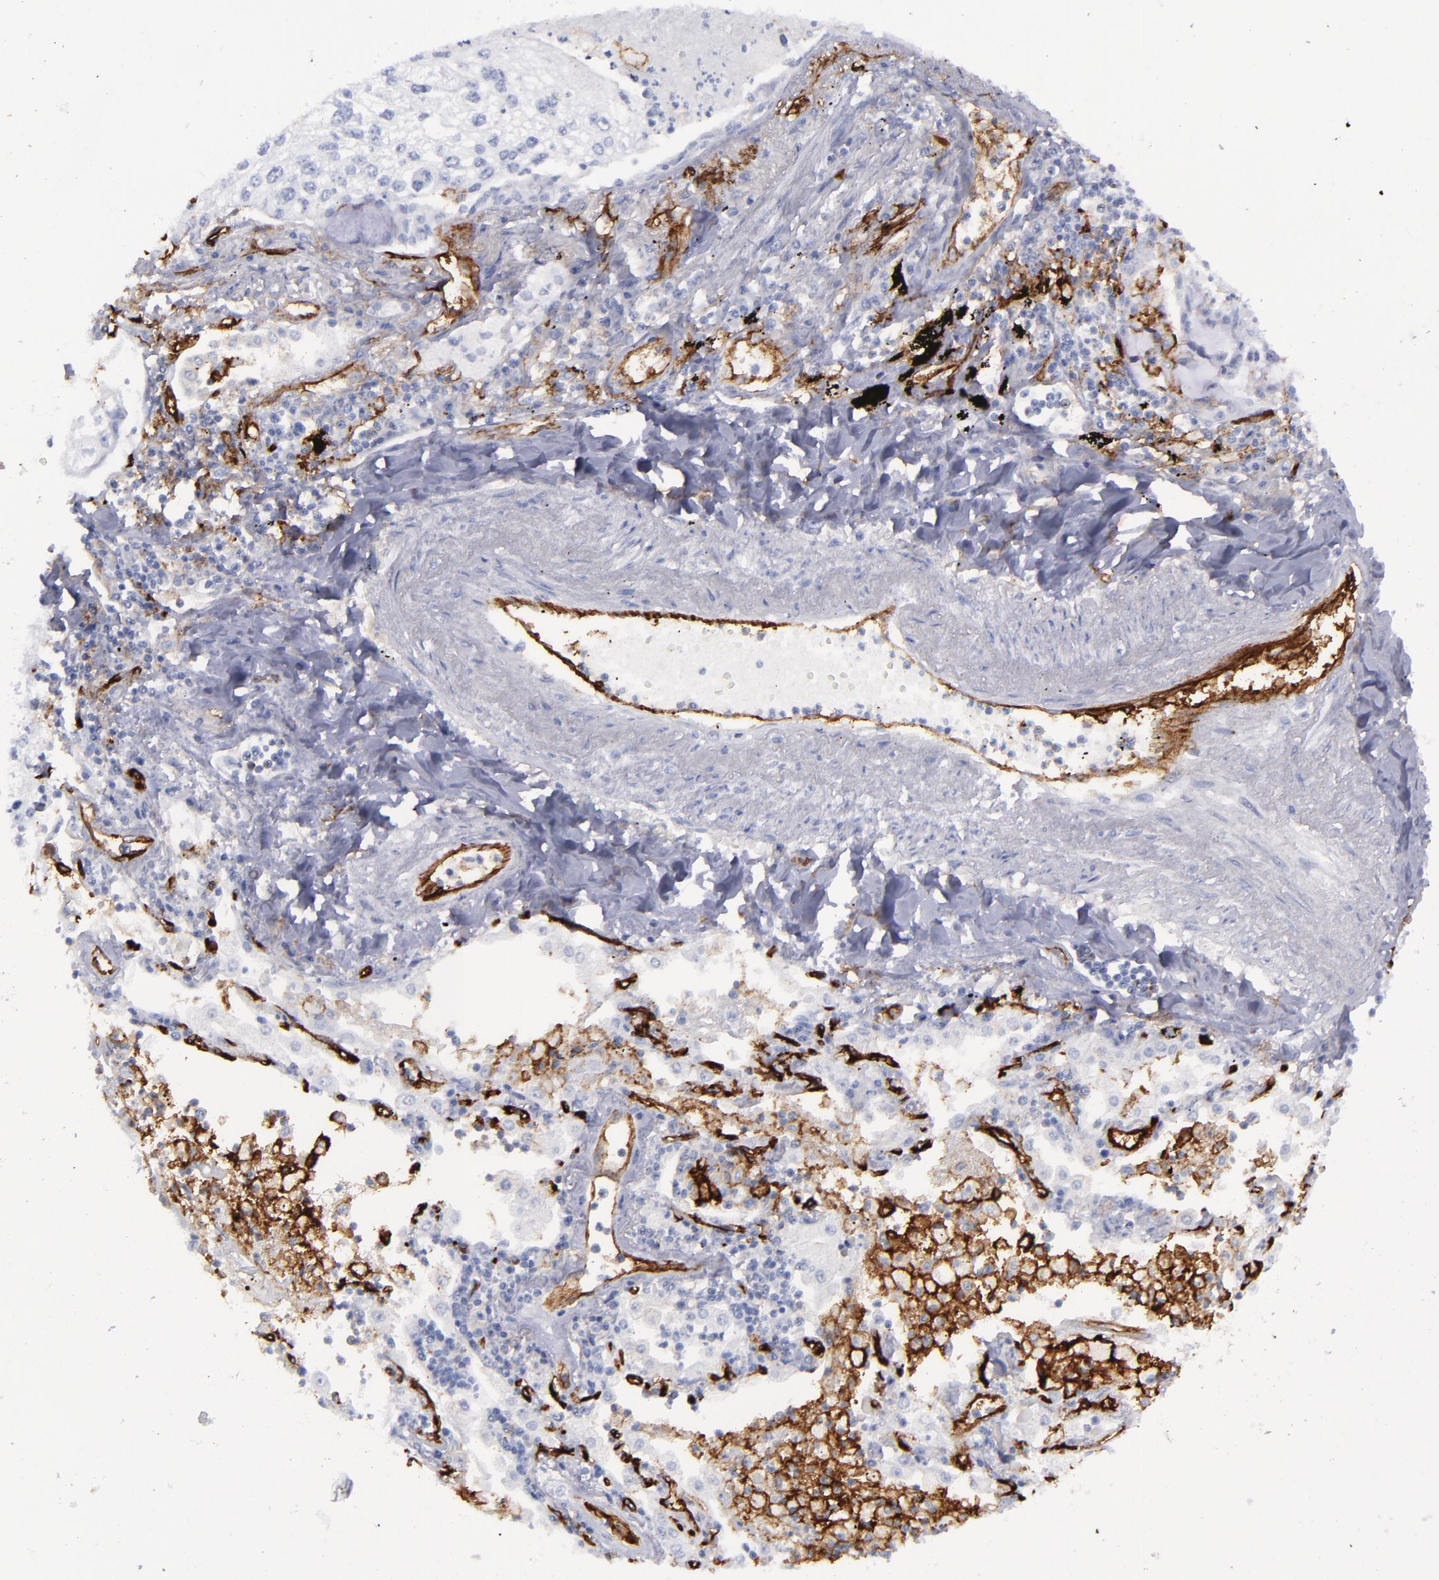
{"staining": {"intensity": "negative", "quantity": "none", "location": "none"}, "tissue": "lung cancer", "cell_type": "Tumor cells", "image_type": "cancer", "snomed": [{"axis": "morphology", "description": "Squamous cell carcinoma, NOS"}, {"axis": "topography", "description": "Lung"}], "caption": "High power microscopy photomicrograph of an immunohistochemistry histopathology image of lung cancer (squamous cell carcinoma), revealing no significant expression in tumor cells.", "gene": "ACE", "patient": {"sex": "male", "age": 75}}